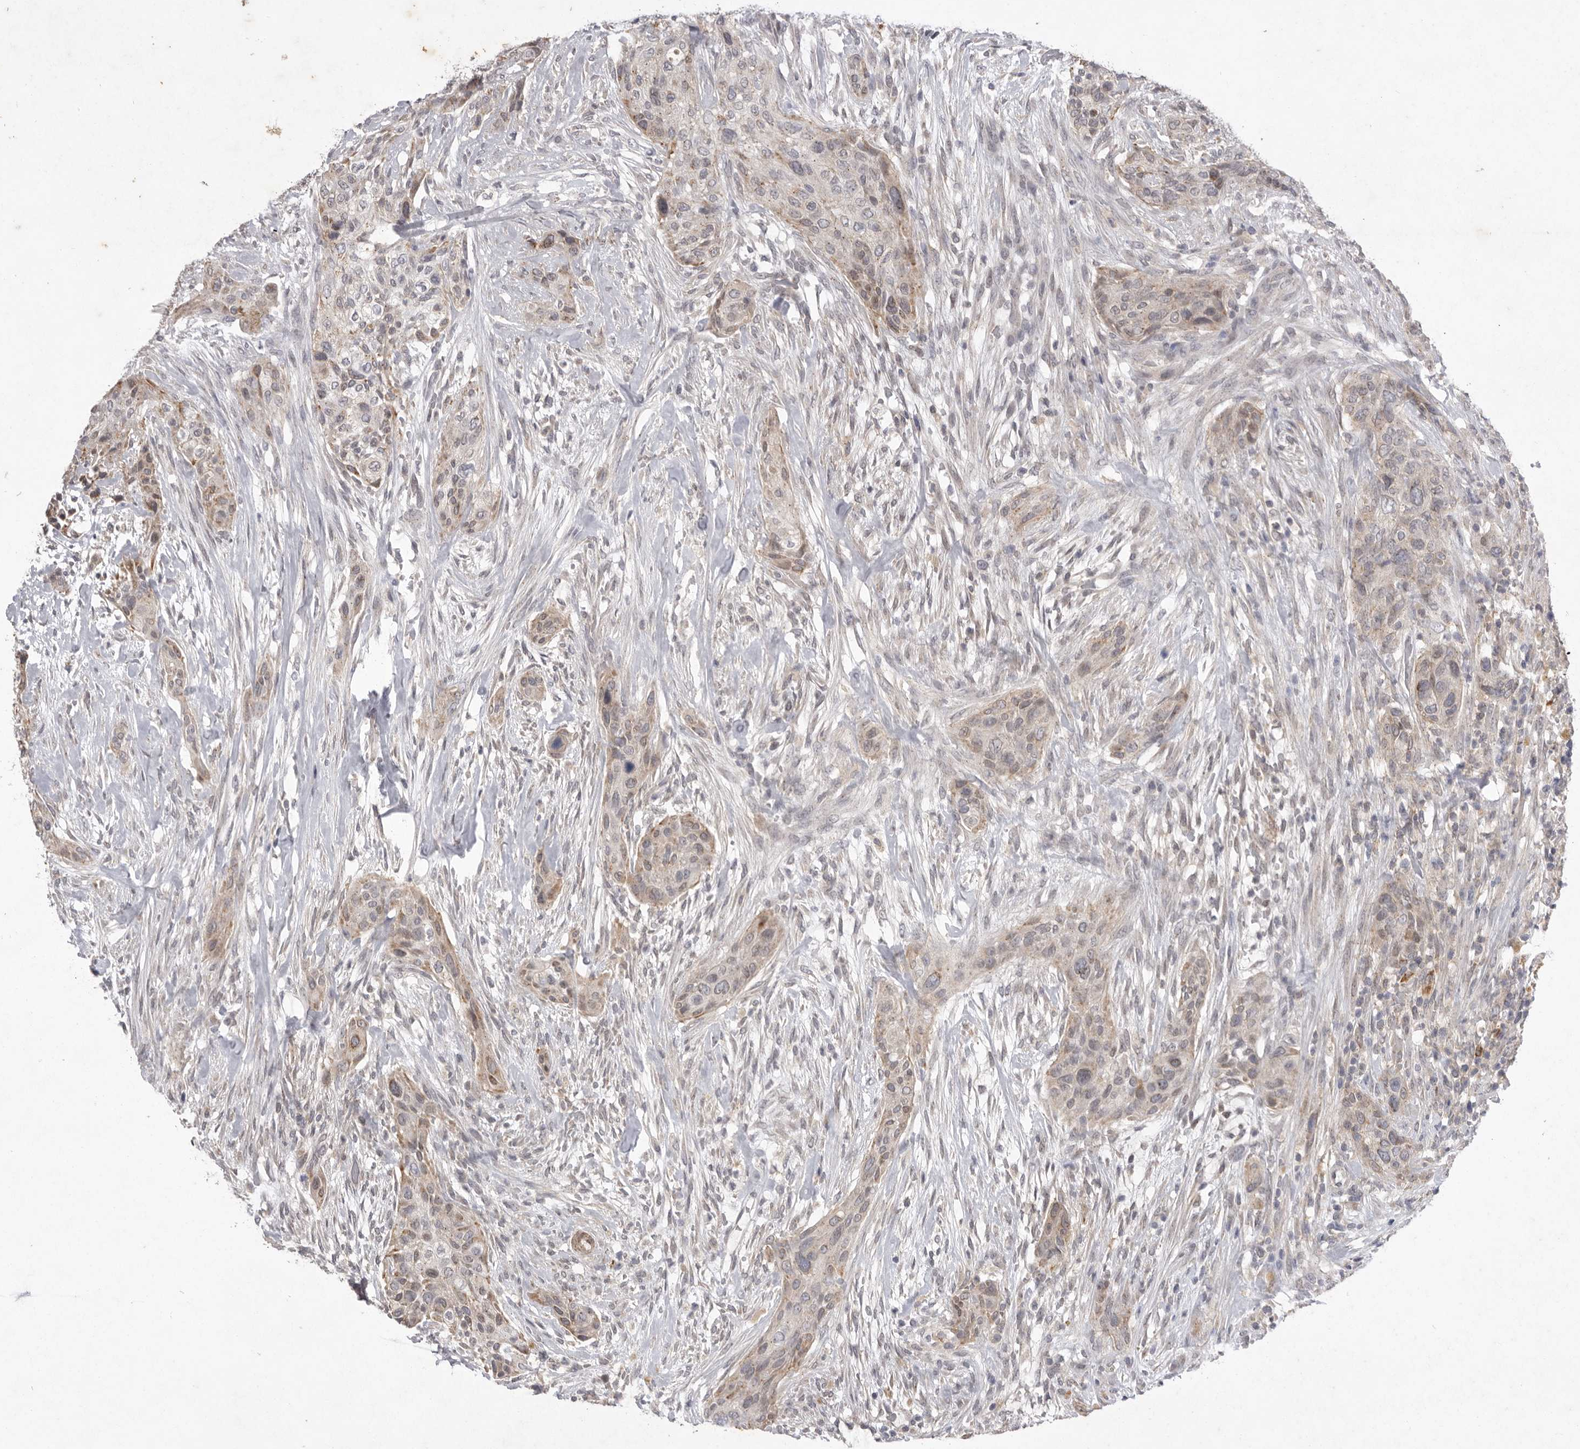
{"staining": {"intensity": "weak", "quantity": "25%-75%", "location": "cytoplasmic/membranous"}, "tissue": "urothelial cancer", "cell_type": "Tumor cells", "image_type": "cancer", "snomed": [{"axis": "morphology", "description": "Urothelial carcinoma, High grade"}, {"axis": "topography", "description": "Urinary bladder"}], "caption": "Protein positivity by IHC displays weak cytoplasmic/membranous positivity in approximately 25%-75% of tumor cells in urothelial cancer.", "gene": "TLR3", "patient": {"sex": "male", "age": 35}}